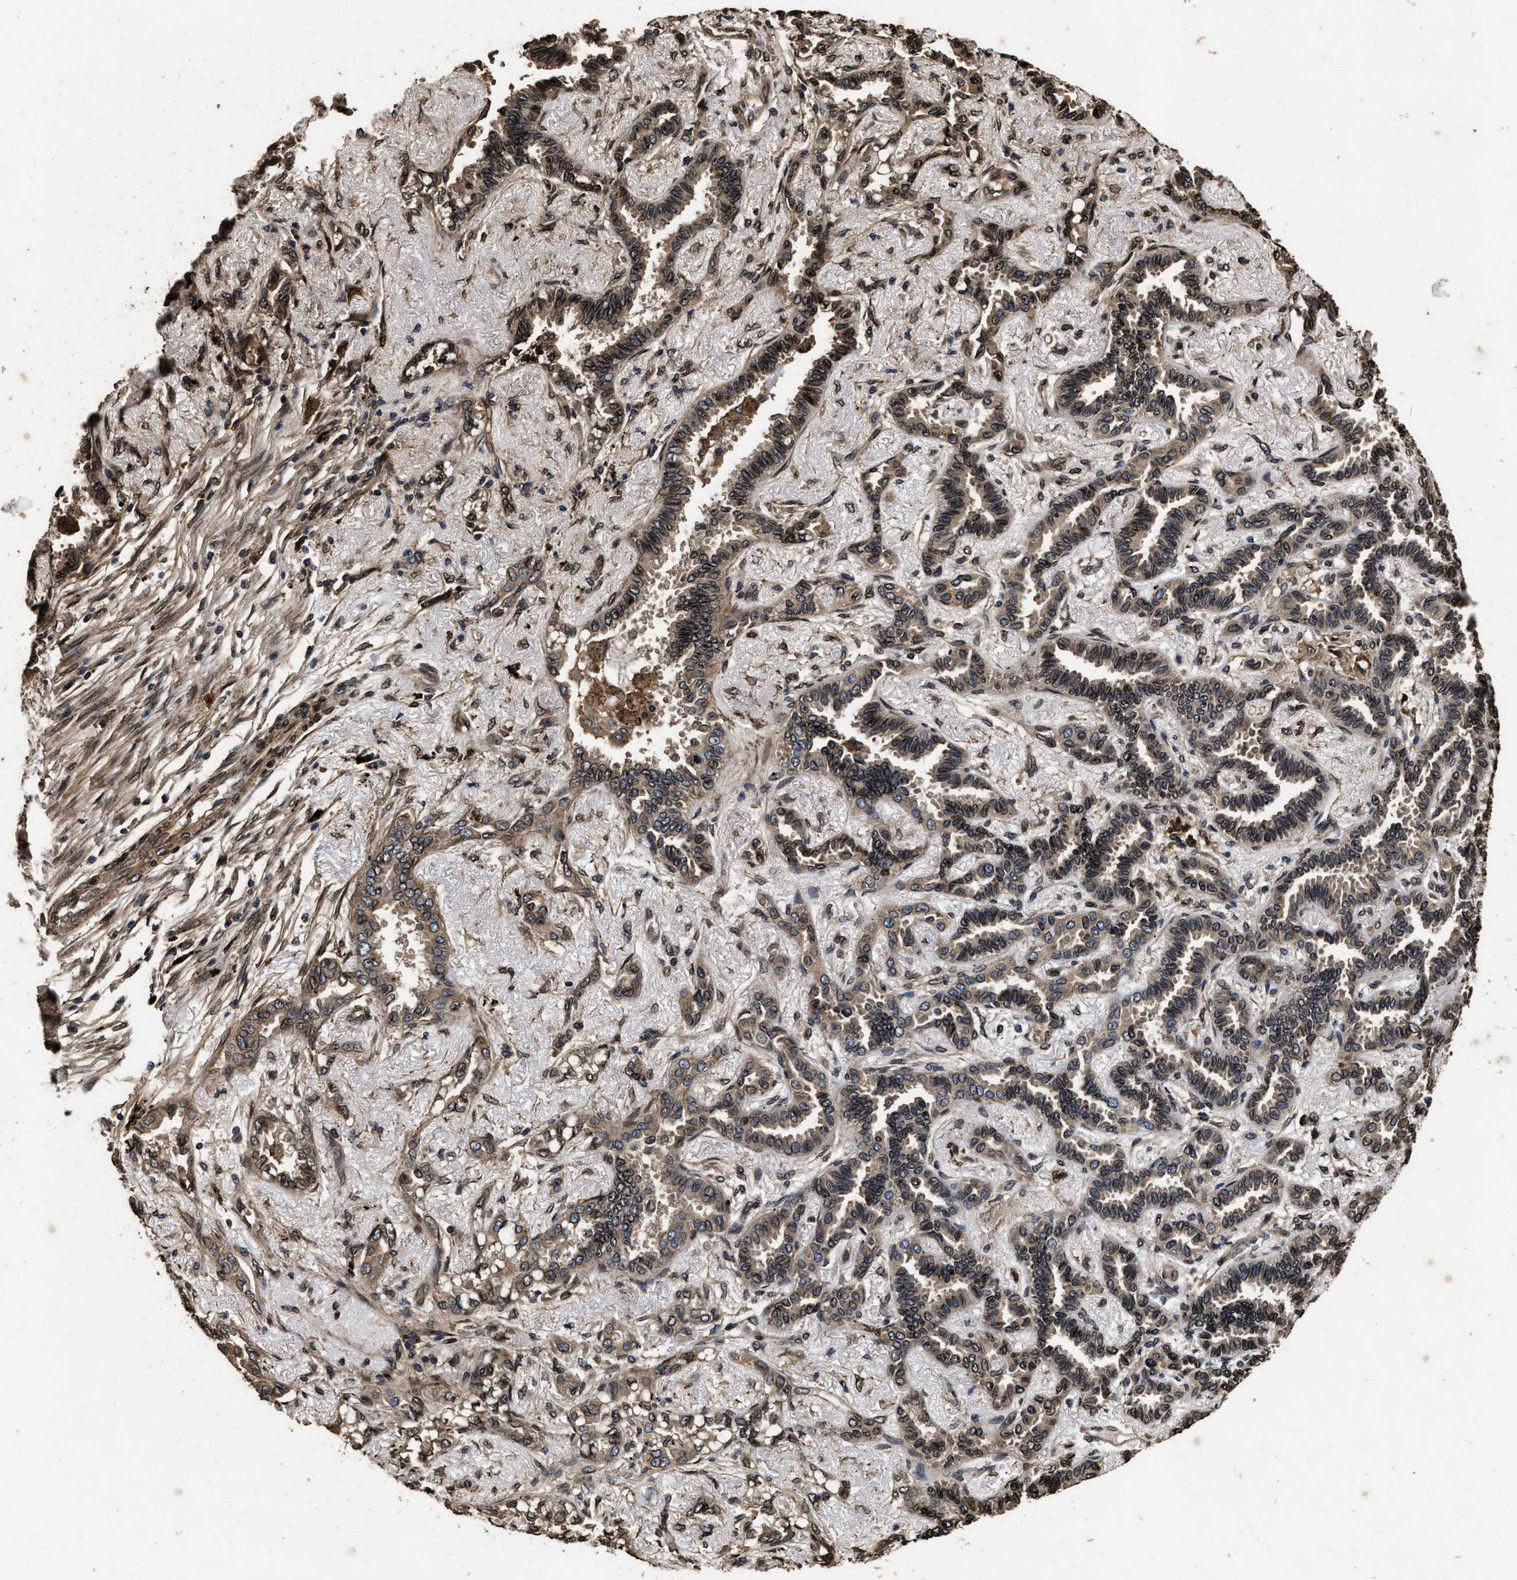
{"staining": {"intensity": "moderate", "quantity": ">75%", "location": "cytoplasmic/membranous,nuclear"}, "tissue": "lung cancer", "cell_type": "Tumor cells", "image_type": "cancer", "snomed": [{"axis": "morphology", "description": "Adenocarcinoma, NOS"}, {"axis": "topography", "description": "Lung"}], "caption": "Adenocarcinoma (lung) tissue demonstrates moderate cytoplasmic/membranous and nuclear staining in about >75% of tumor cells", "gene": "ACCS", "patient": {"sex": "male", "age": 59}}